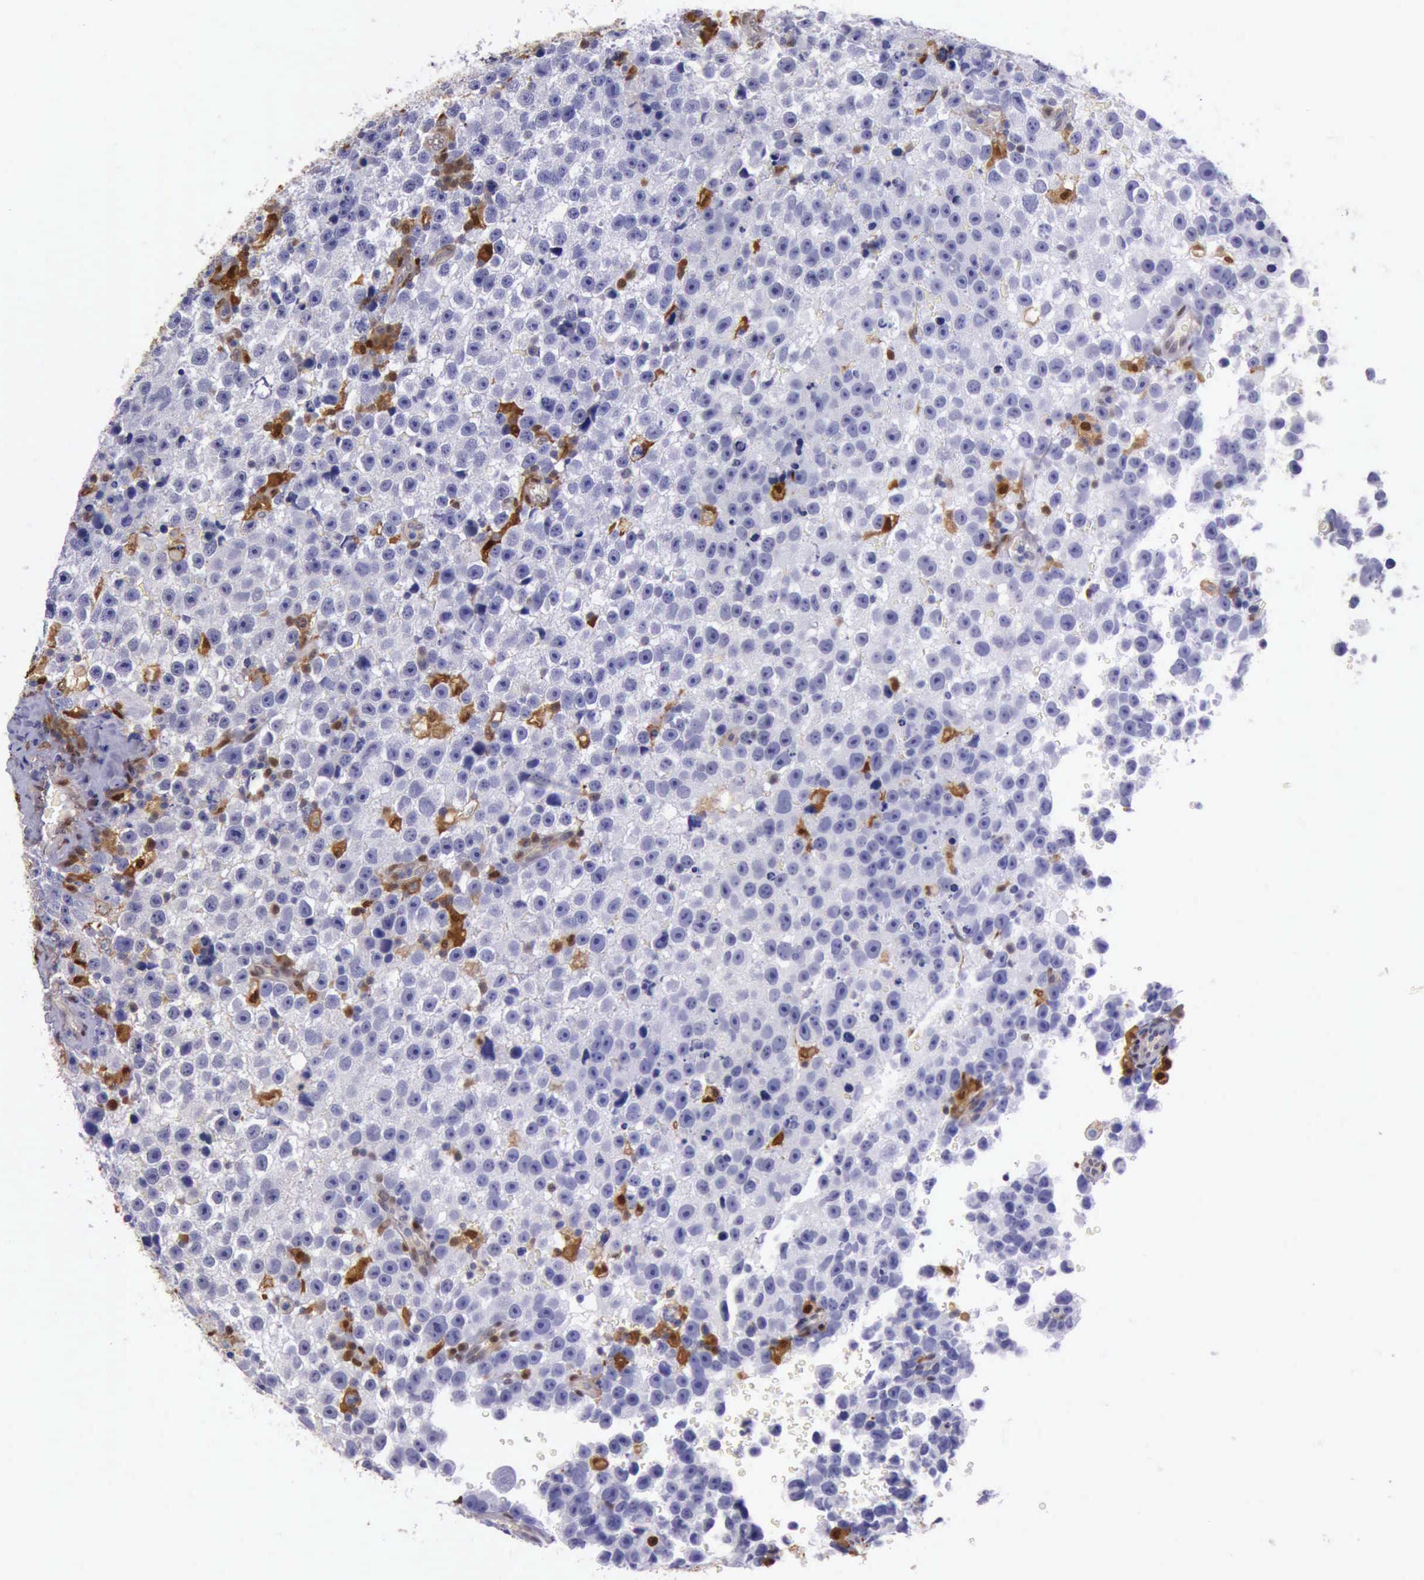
{"staining": {"intensity": "moderate", "quantity": "<25%", "location": "cytoplasmic/membranous,nuclear"}, "tissue": "testis cancer", "cell_type": "Tumor cells", "image_type": "cancer", "snomed": [{"axis": "morphology", "description": "Seminoma, NOS"}, {"axis": "topography", "description": "Testis"}], "caption": "The image exhibits staining of testis seminoma, revealing moderate cytoplasmic/membranous and nuclear protein staining (brown color) within tumor cells.", "gene": "TYMP", "patient": {"sex": "male", "age": 33}}